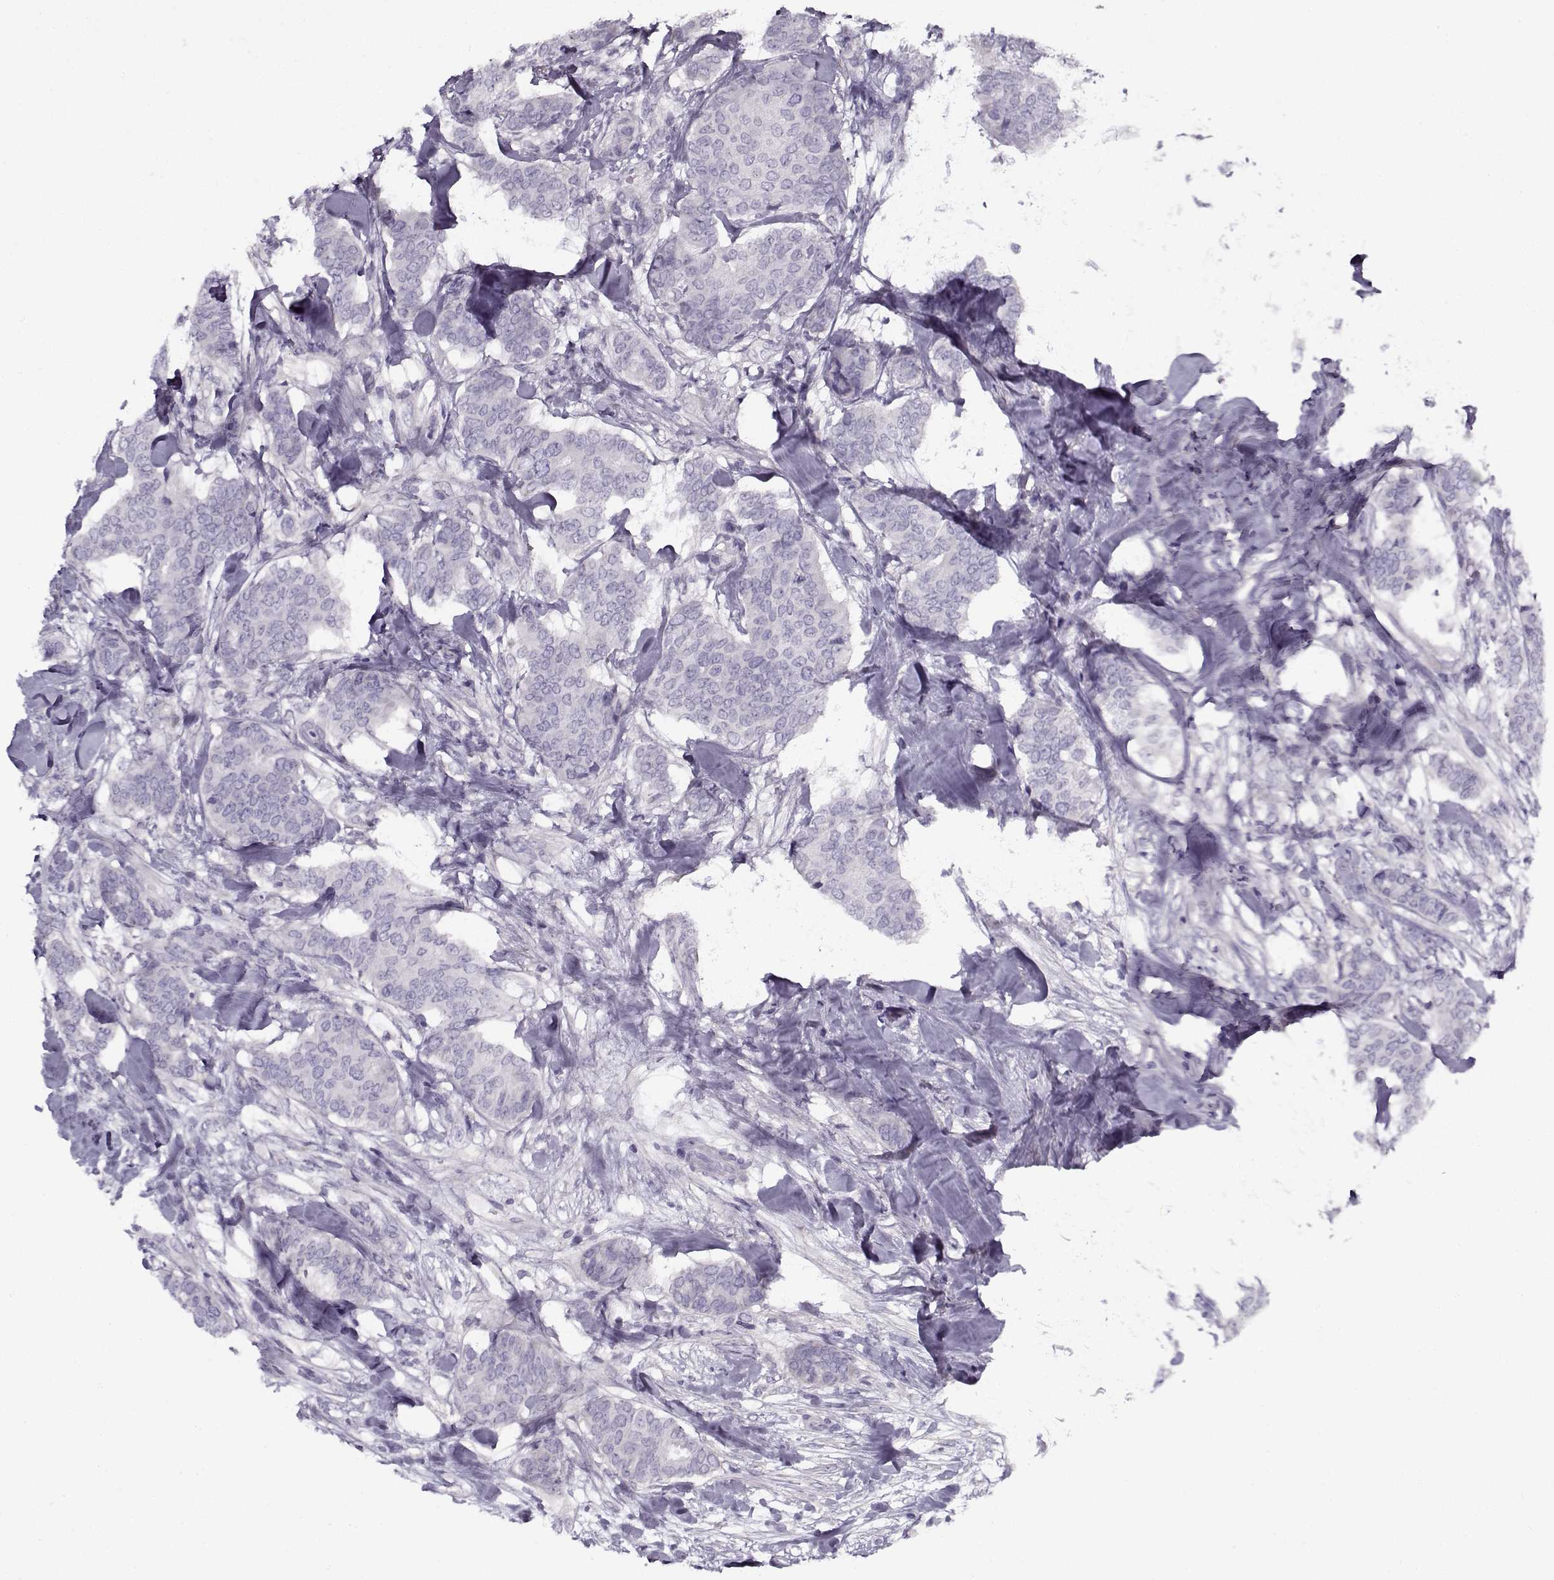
{"staining": {"intensity": "negative", "quantity": "none", "location": "none"}, "tissue": "breast cancer", "cell_type": "Tumor cells", "image_type": "cancer", "snomed": [{"axis": "morphology", "description": "Duct carcinoma"}, {"axis": "topography", "description": "Breast"}], "caption": "This is a image of immunohistochemistry staining of invasive ductal carcinoma (breast), which shows no positivity in tumor cells. Brightfield microscopy of IHC stained with DAB (3,3'-diaminobenzidine) (brown) and hematoxylin (blue), captured at high magnification.", "gene": "PP2D1", "patient": {"sex": "female", "age": 75}}